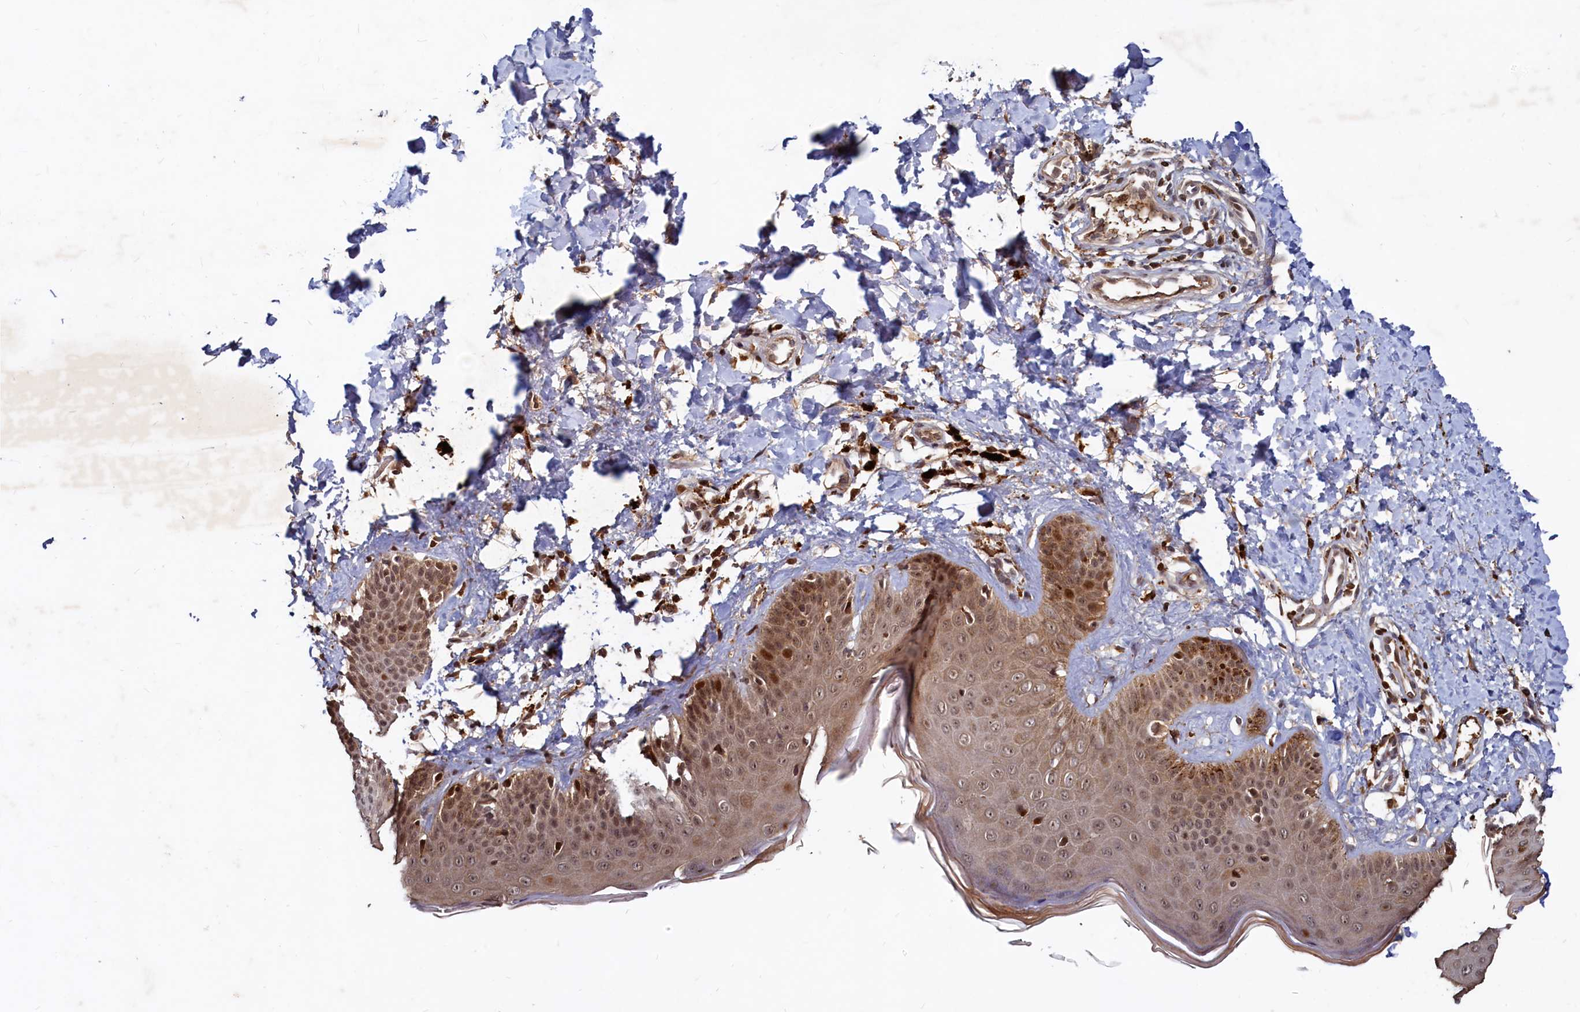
{"staining": {"intensity": "moderate", "quantity": ">75%", "location": "cytoplasmic/membranous,nuclear"}, "tissue": "skin", "cell_type": "Fibroblasts", "image_type": "normal", "snomed": [{"axis": "morphology", "description": "Normal tissue, NOS"}, {"axis": "topography", "description": "Skin"}], "caption": "This image shows immunohistochemistry staining of benign human skin, with medium moderate cytoplasmic/membranous,nuclear expression in about >75% of fibroblasts.", "gene": "TRAPPC4", "patient": {"sex": "male", "age": 52}}